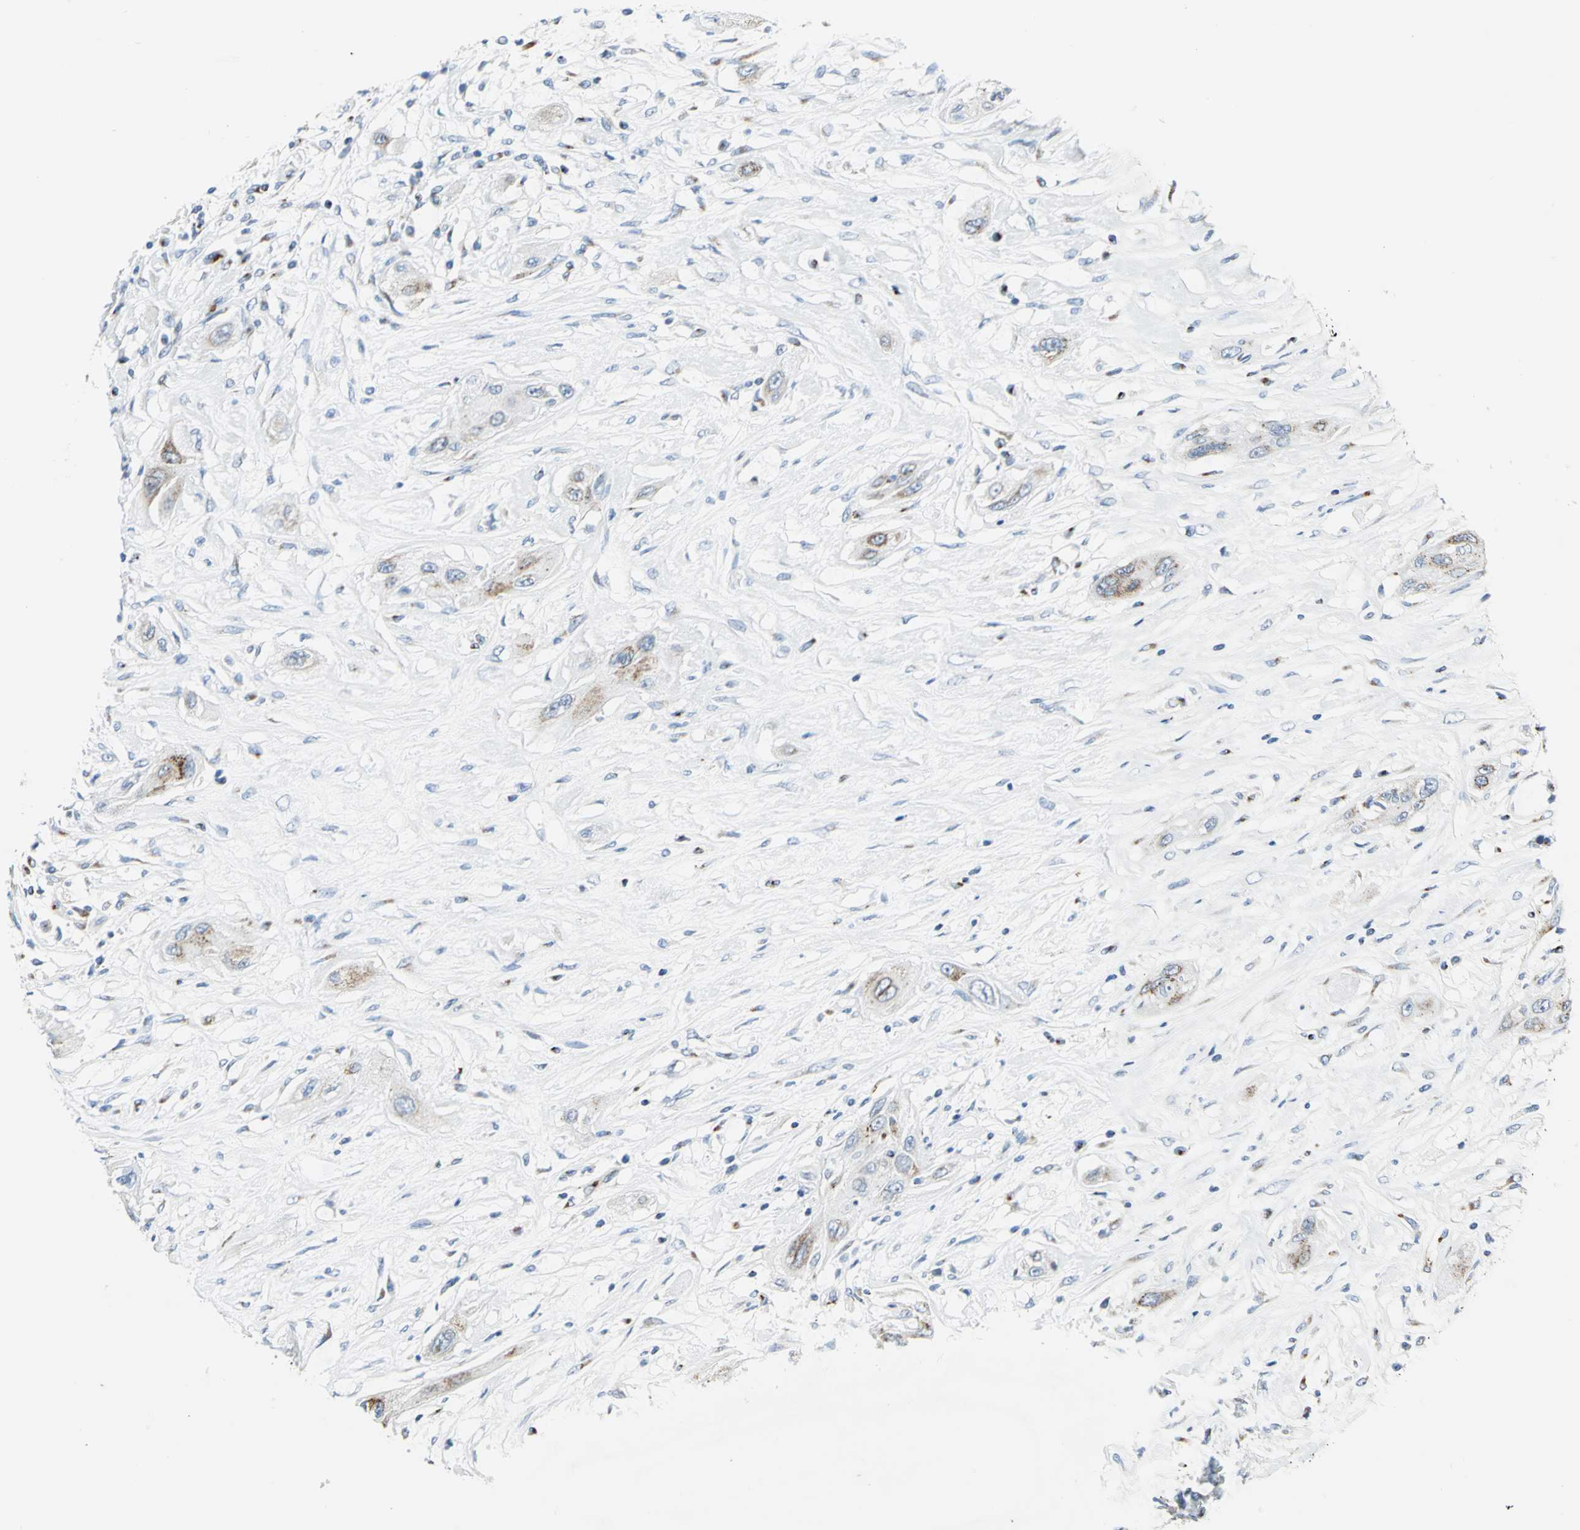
{"staining": {"intensity": "moderate", "quantity": "25%-75%", "location": "cytoplasmic/membranous"}, "tissue": "lung cancer", "cell_type": "Tumor cells", "image_type": "cancer", "snomed": [{"axis": "morphology", "description": "Squamous cell carcinoma, NOS"}, {"axis": "topography", "description": "Lung"}], "caption": "Tumor cells demonstrate medium levels of moderate cytoplasmic/membranous positivity in about 25%-75% of cells in human squamous cell carcinoma (lung). (brown staining indicates protein expression, while blue staining denotes nuclei).", "gene": "GPR3", "patient": {"sex": "female", "age": 47}}